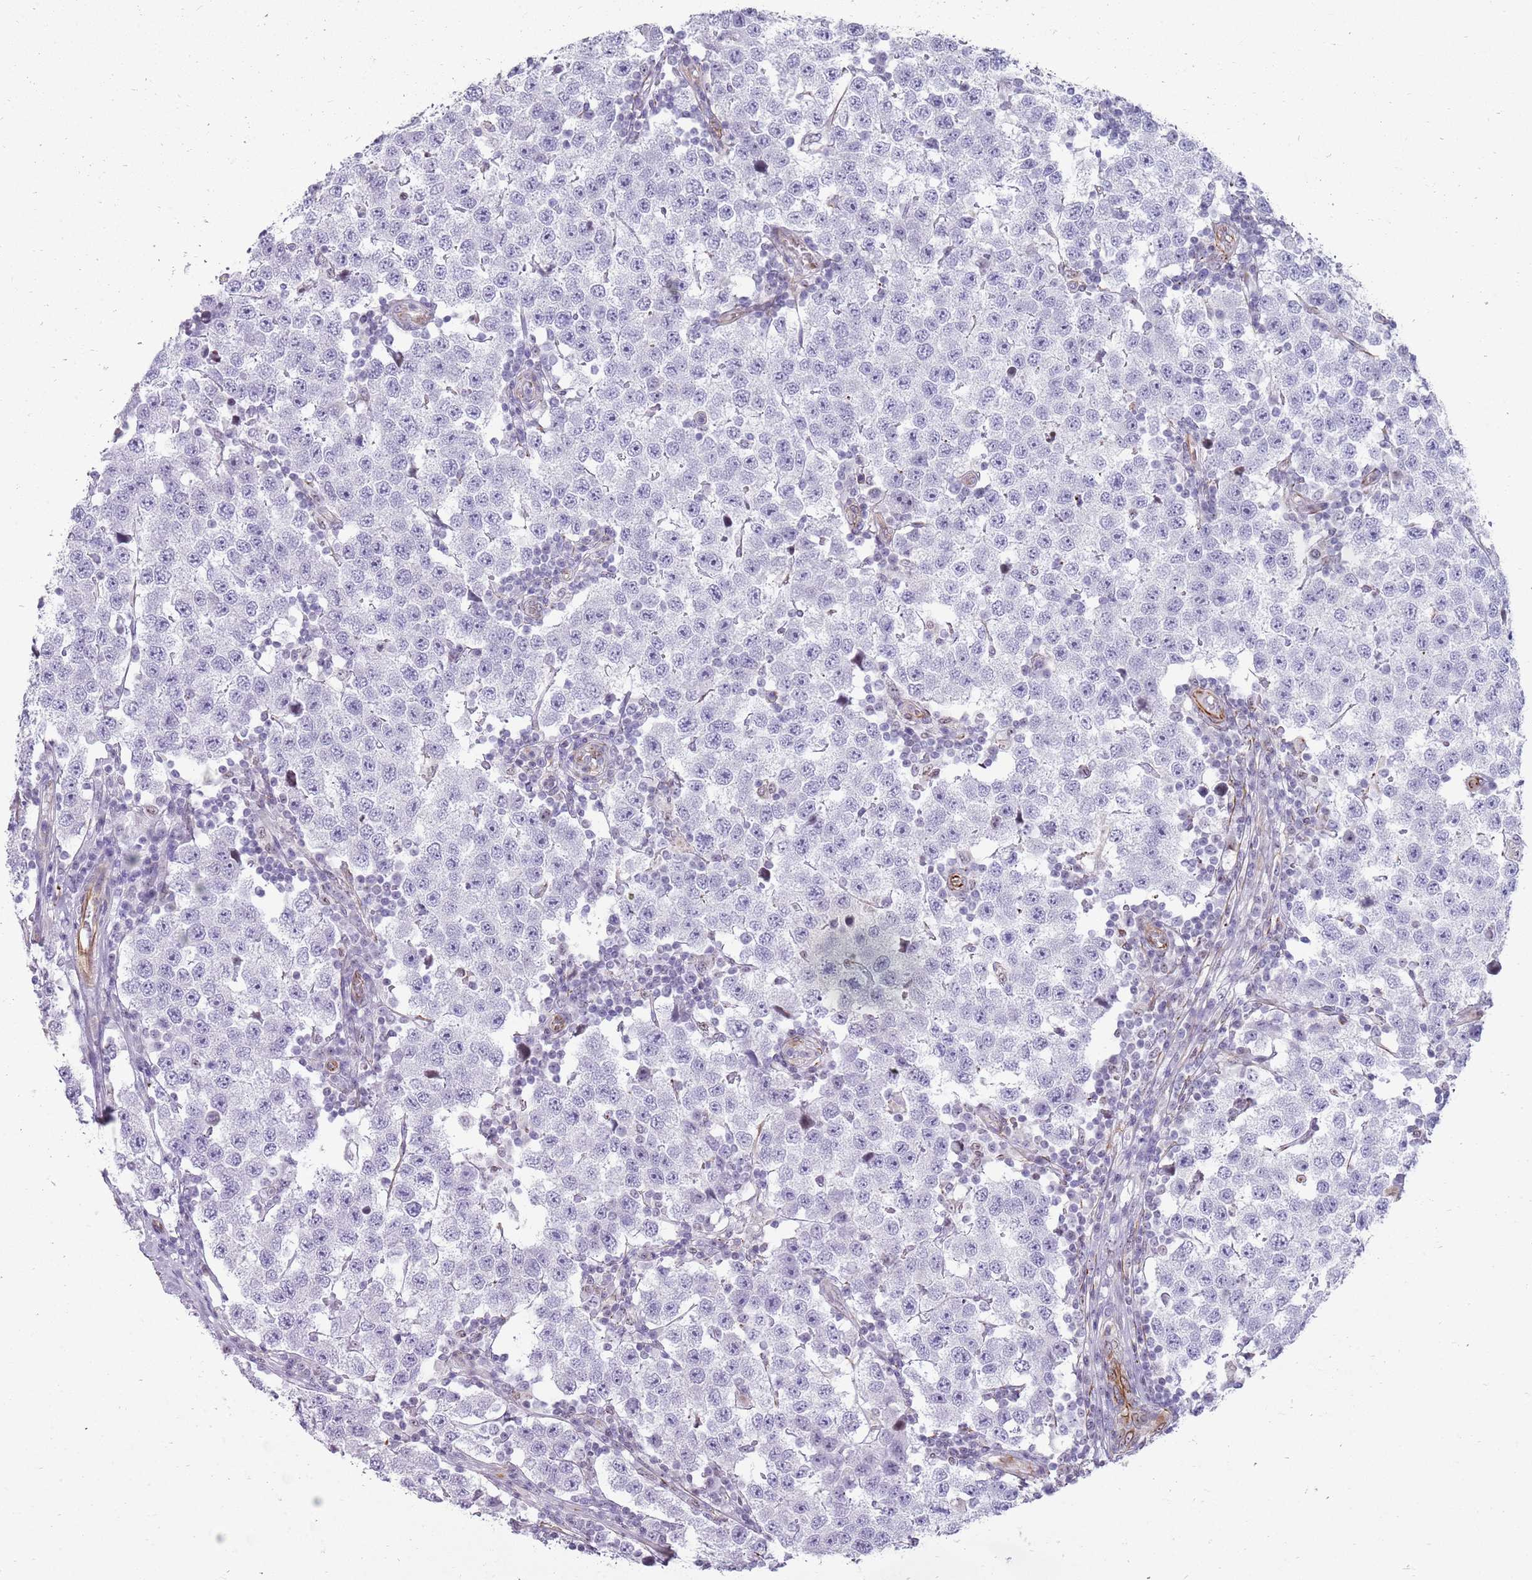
{"staining": {"intensity": "negative", "quantity": "none", "location": "none"}, "tissue": "testis cancer", "cell_type": "Tumor cells", "image_type": "cancer", "snomed": [{"axis": "morphology", "description": "Seminoma, NOS"}, {"axis": "topography", "description": "Testis"}], "caption": "DAB (3,3'-diaminobenzidine) immunohistochemical staining of testis cancer (seminoma) displays no significant staining in tumor cells.", "gene": "NBPF3", "patient": {"sex": "male", "age": 34}}